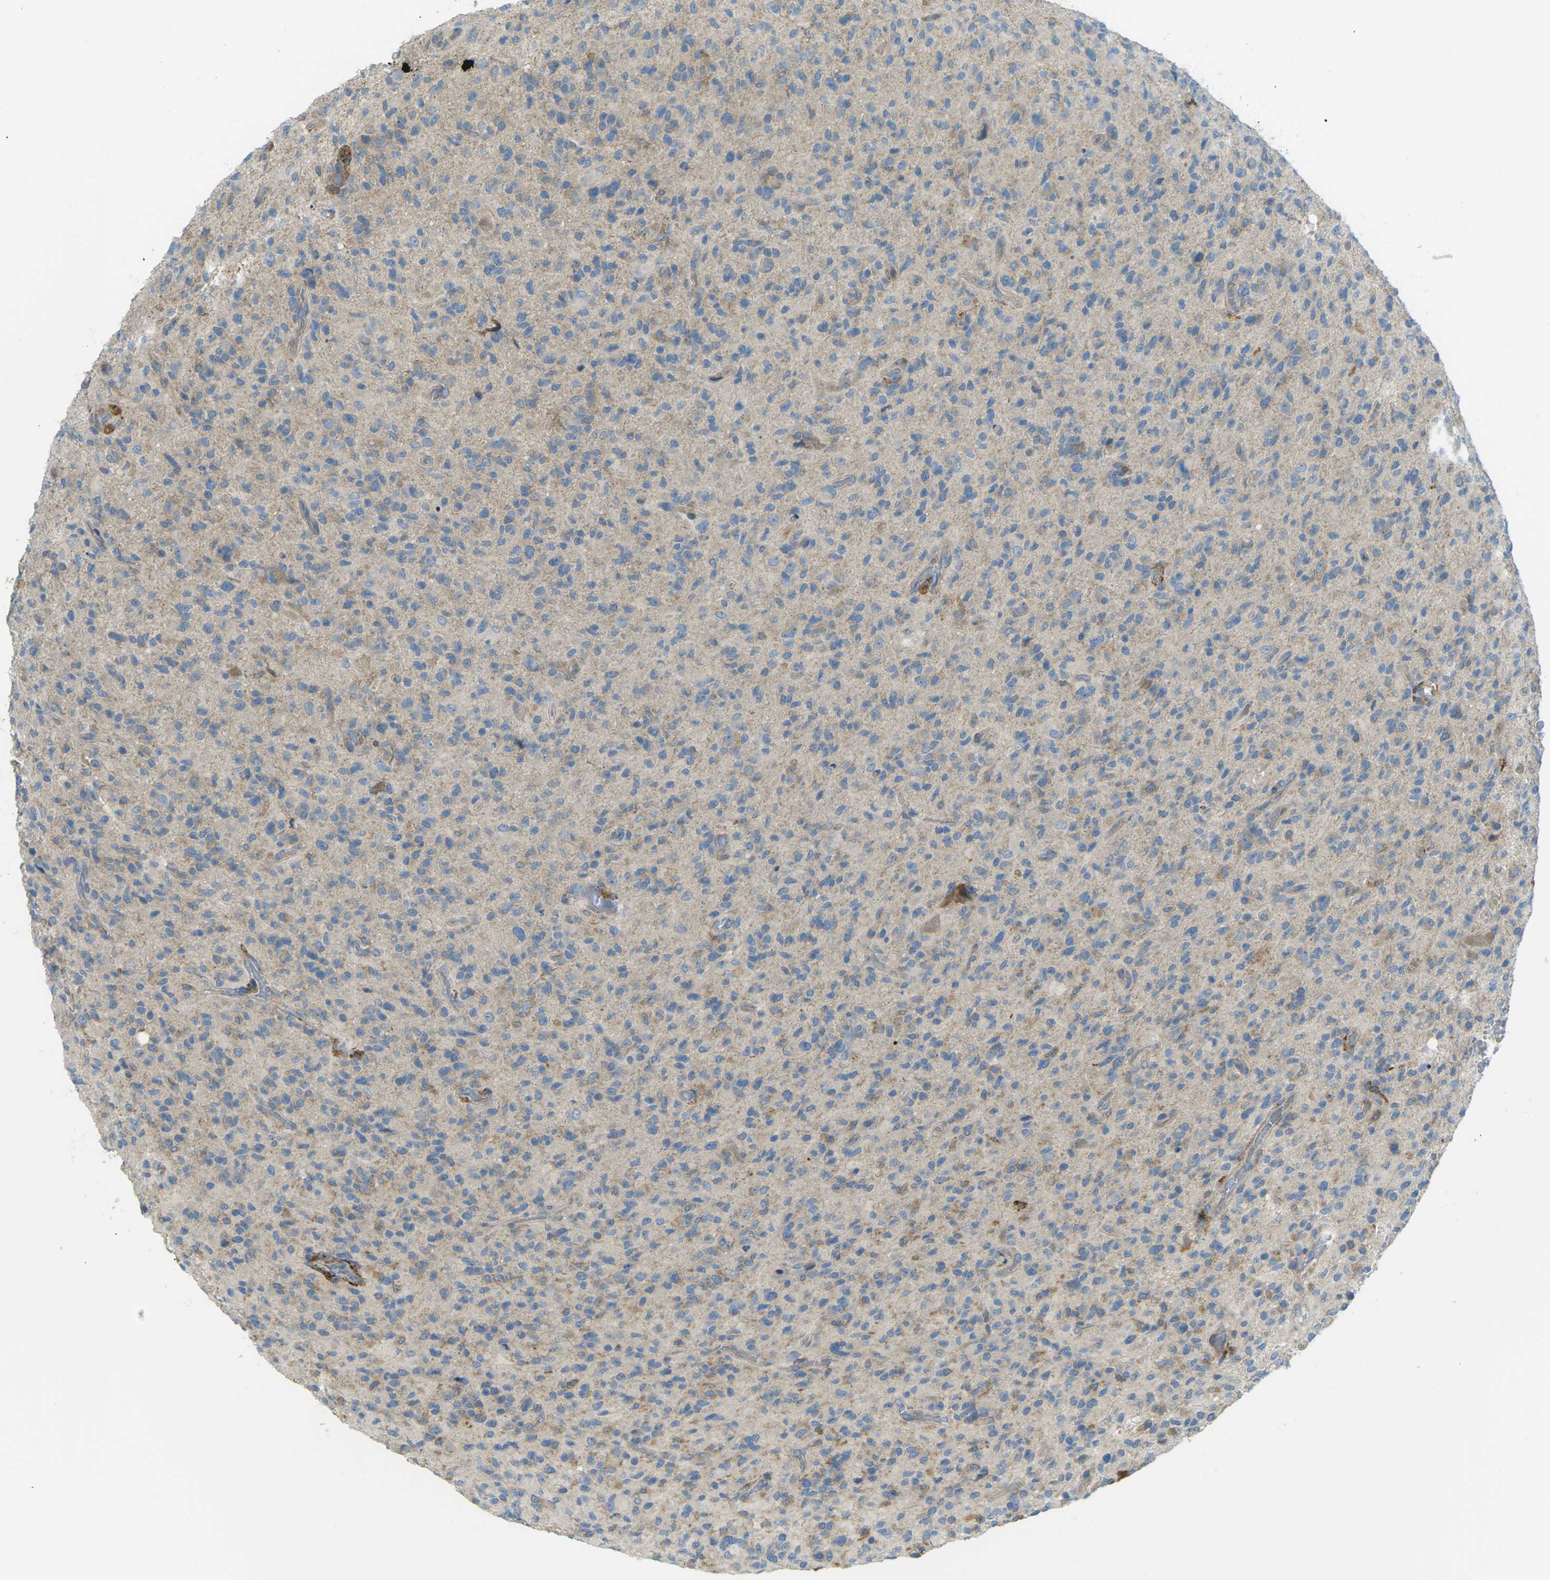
{"staining": {"intensity": "weak", "quantity": "25%-75%", "location": "cytoplasmic/membranous"}, "tissue": "glioma", "cell_type": "Tumor cells", "image_type": "cancer", "snomed": [{"axis": "morphology", "description": "Glioma, malignant, High grade"}, {"axis": "topography", "description": "Brain"}], "caption": "DAB (3,3'-diaminobenzidine) immunohistochemical staining of malignant glioma (high-grade) demonstrates weak cytoplasmic/membranous protein expression in approximately 25%-75% of tumor cells.", "gene": "MYLK4", "patient": {"sex": "male", "age": 71}}